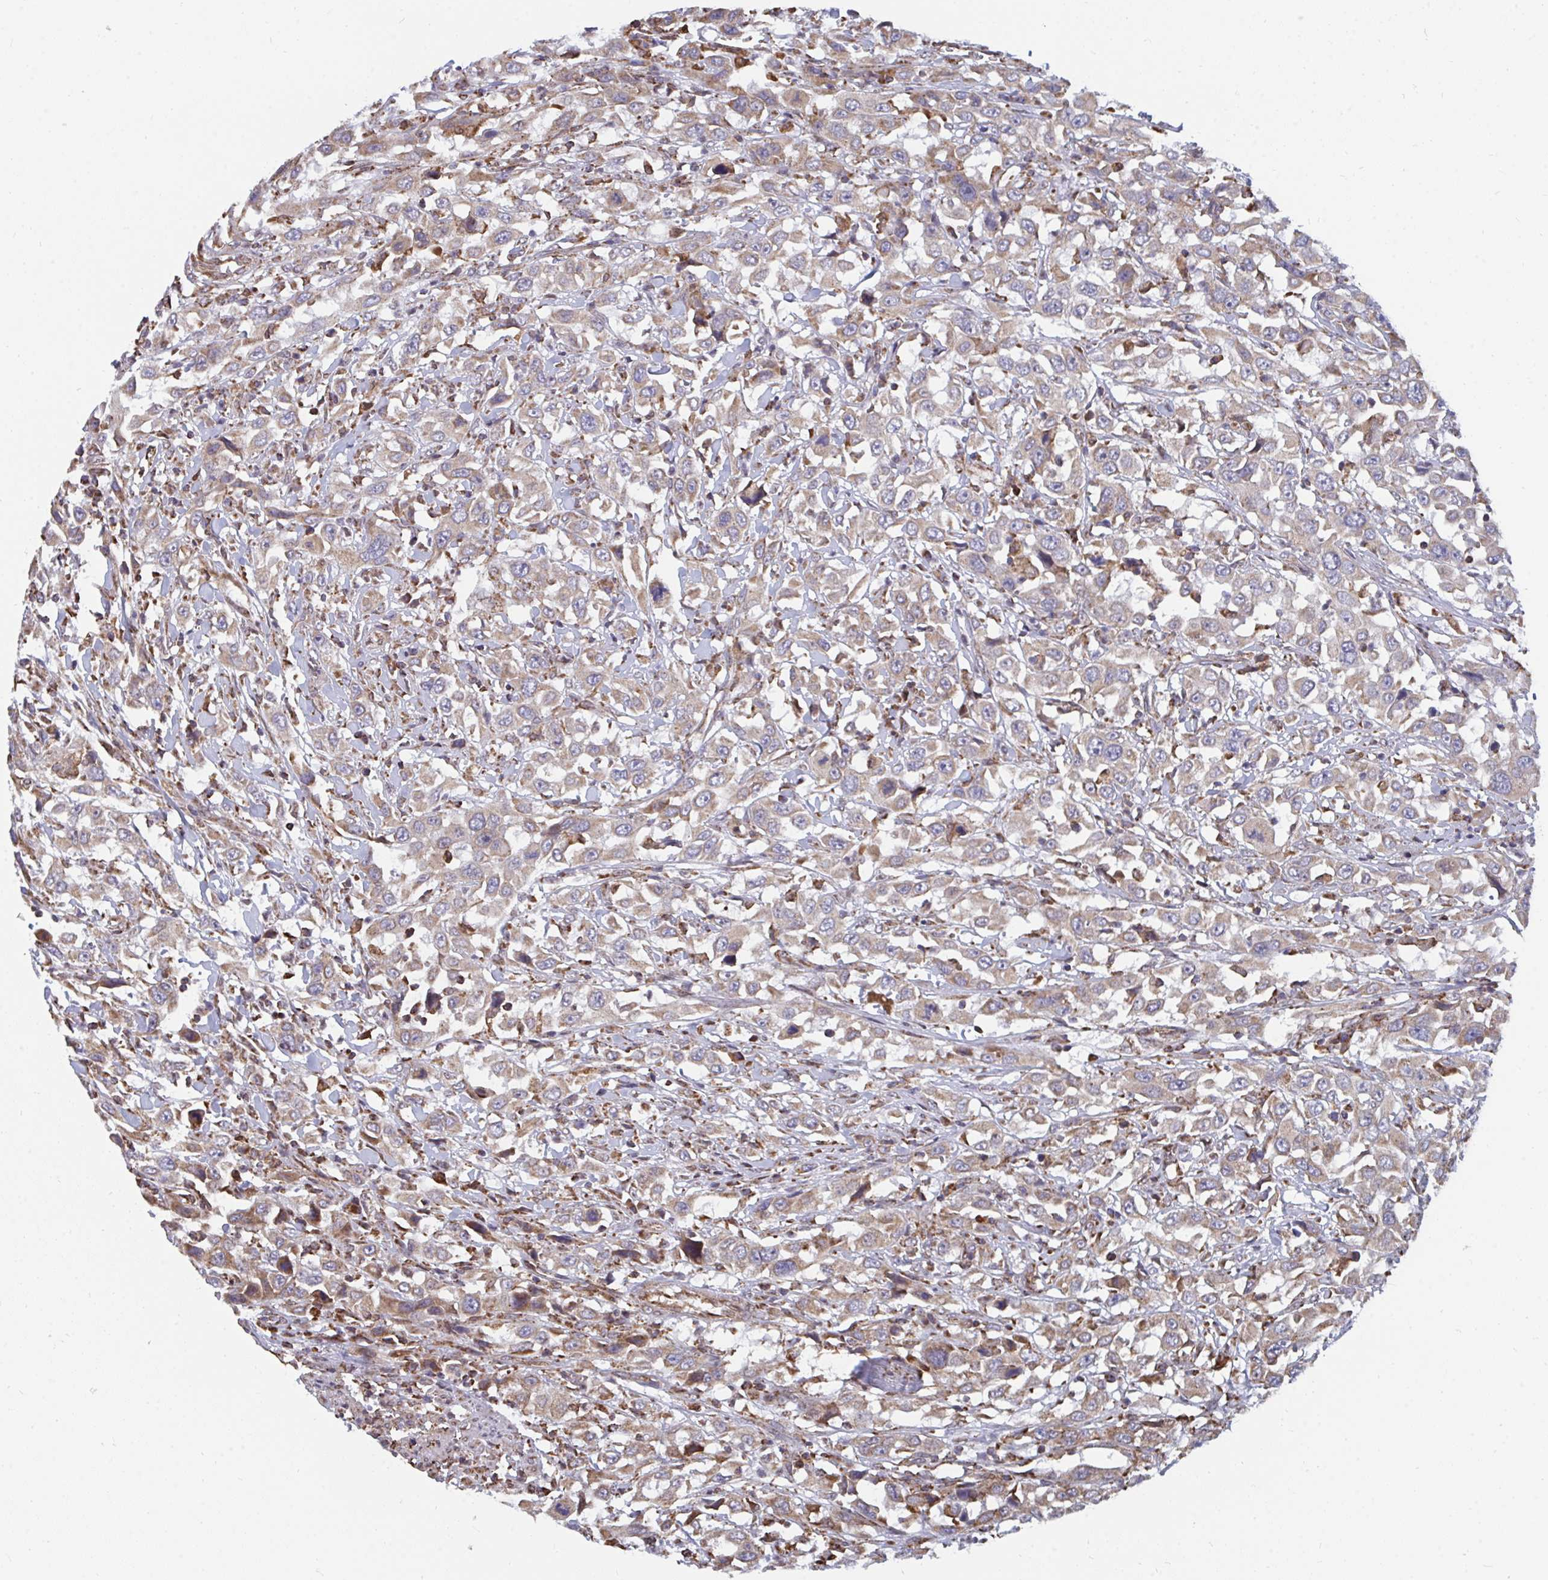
{"staining": {"intensity": "moderate", "quantity": ">75%", "location": "cytoplasmic/membranous"}, "tissue": "urothelial cancer", "cell_type": "Tumor cells", "image_type": "cancer", "snomed": [{"axis": "morphology", "description": "Urothelial carcinoma, High grade"}, {"axis": "topography", "description": "Urinary bladder"}], "caption": "Moderate cytoplasmic/membranous expression for a protein is identified in about >75% of tumor cells of urothelial carcinoma (high-grade) using immunohistochemistry (IHC).", "gene": "ELAVL1", "patient": {"sex": "male", "age": 61}}